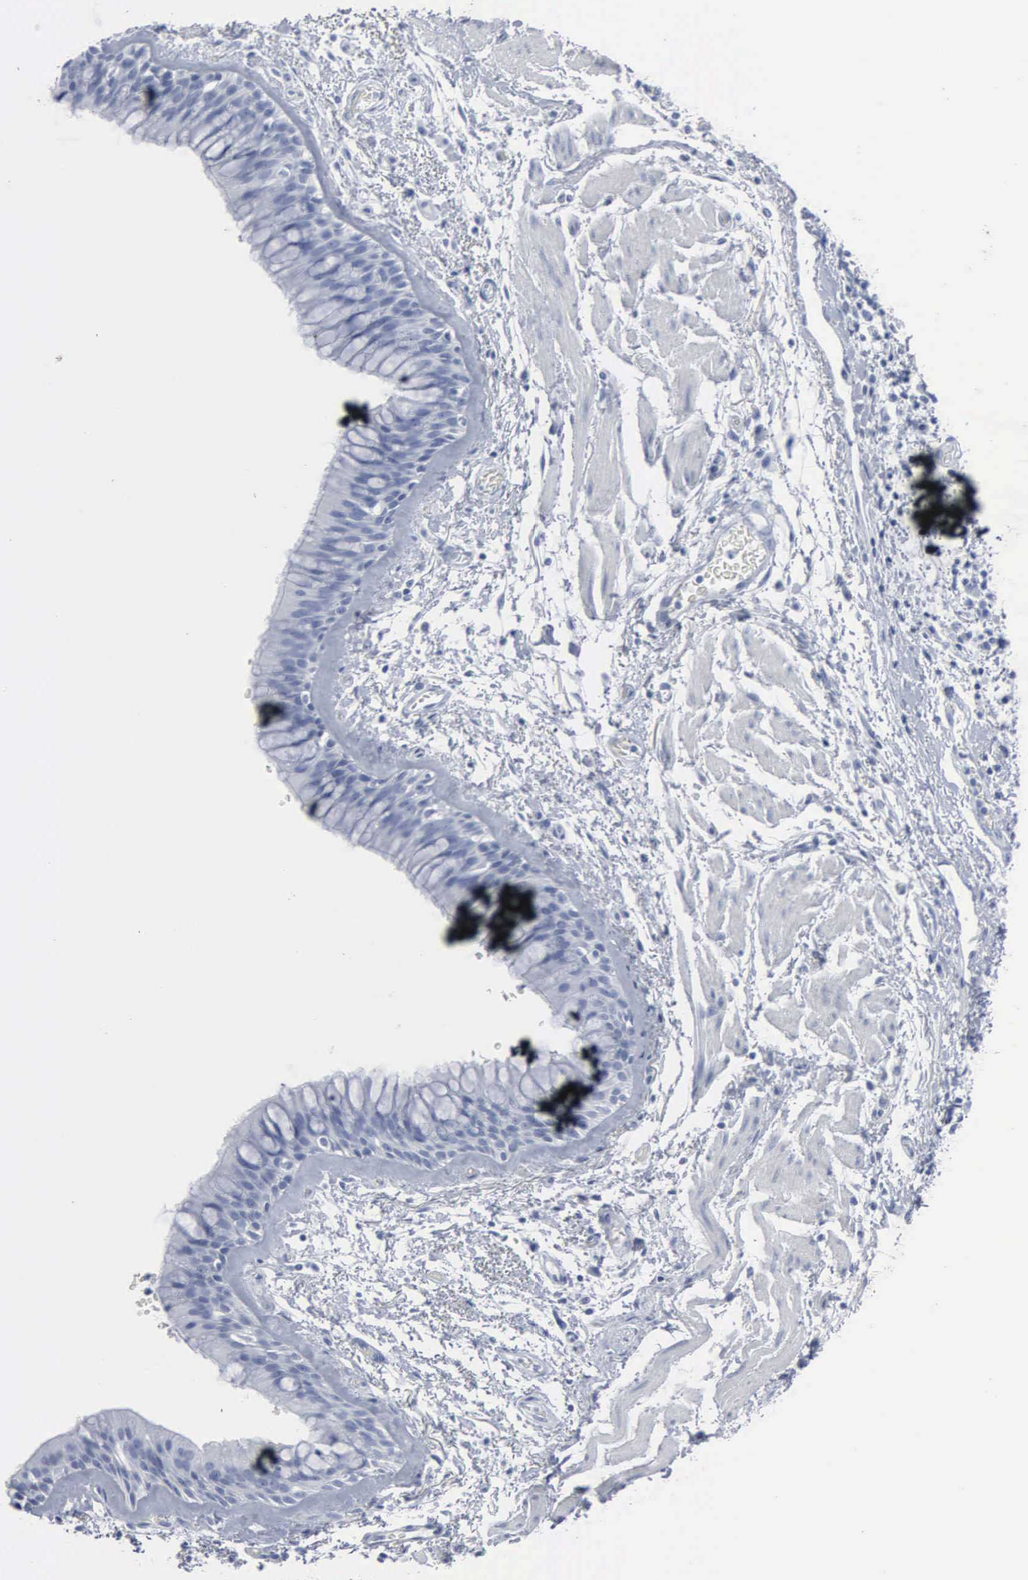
{"staining": {"intensity": "negative", "quantity": "none", "location": "none"}, "tissue": "bronchus", "cell_type": "Respiratory epithelial cells", "image_type": "normal", "snomed": [{"axis": "morphology", "description": "Normal tissue, NOS"}, {"axis": "topography", "description": "Bronchus"}, {"axis": "topography", "description": "Lung"}], "caption": "A high-resolution histopathology image shows IHC staining of unremarkable bronchus, which displays no significant expression in respiratory epithelial cells. Brightfield microscopy of immunohistochemistry (IHC) stained with DAB (3,3'-diaminobenzidine) (brown) and hematoxylin (blue), captured at high magnification.", "gene": "DMD", "patient": {"sex": "female", "age": 57}}